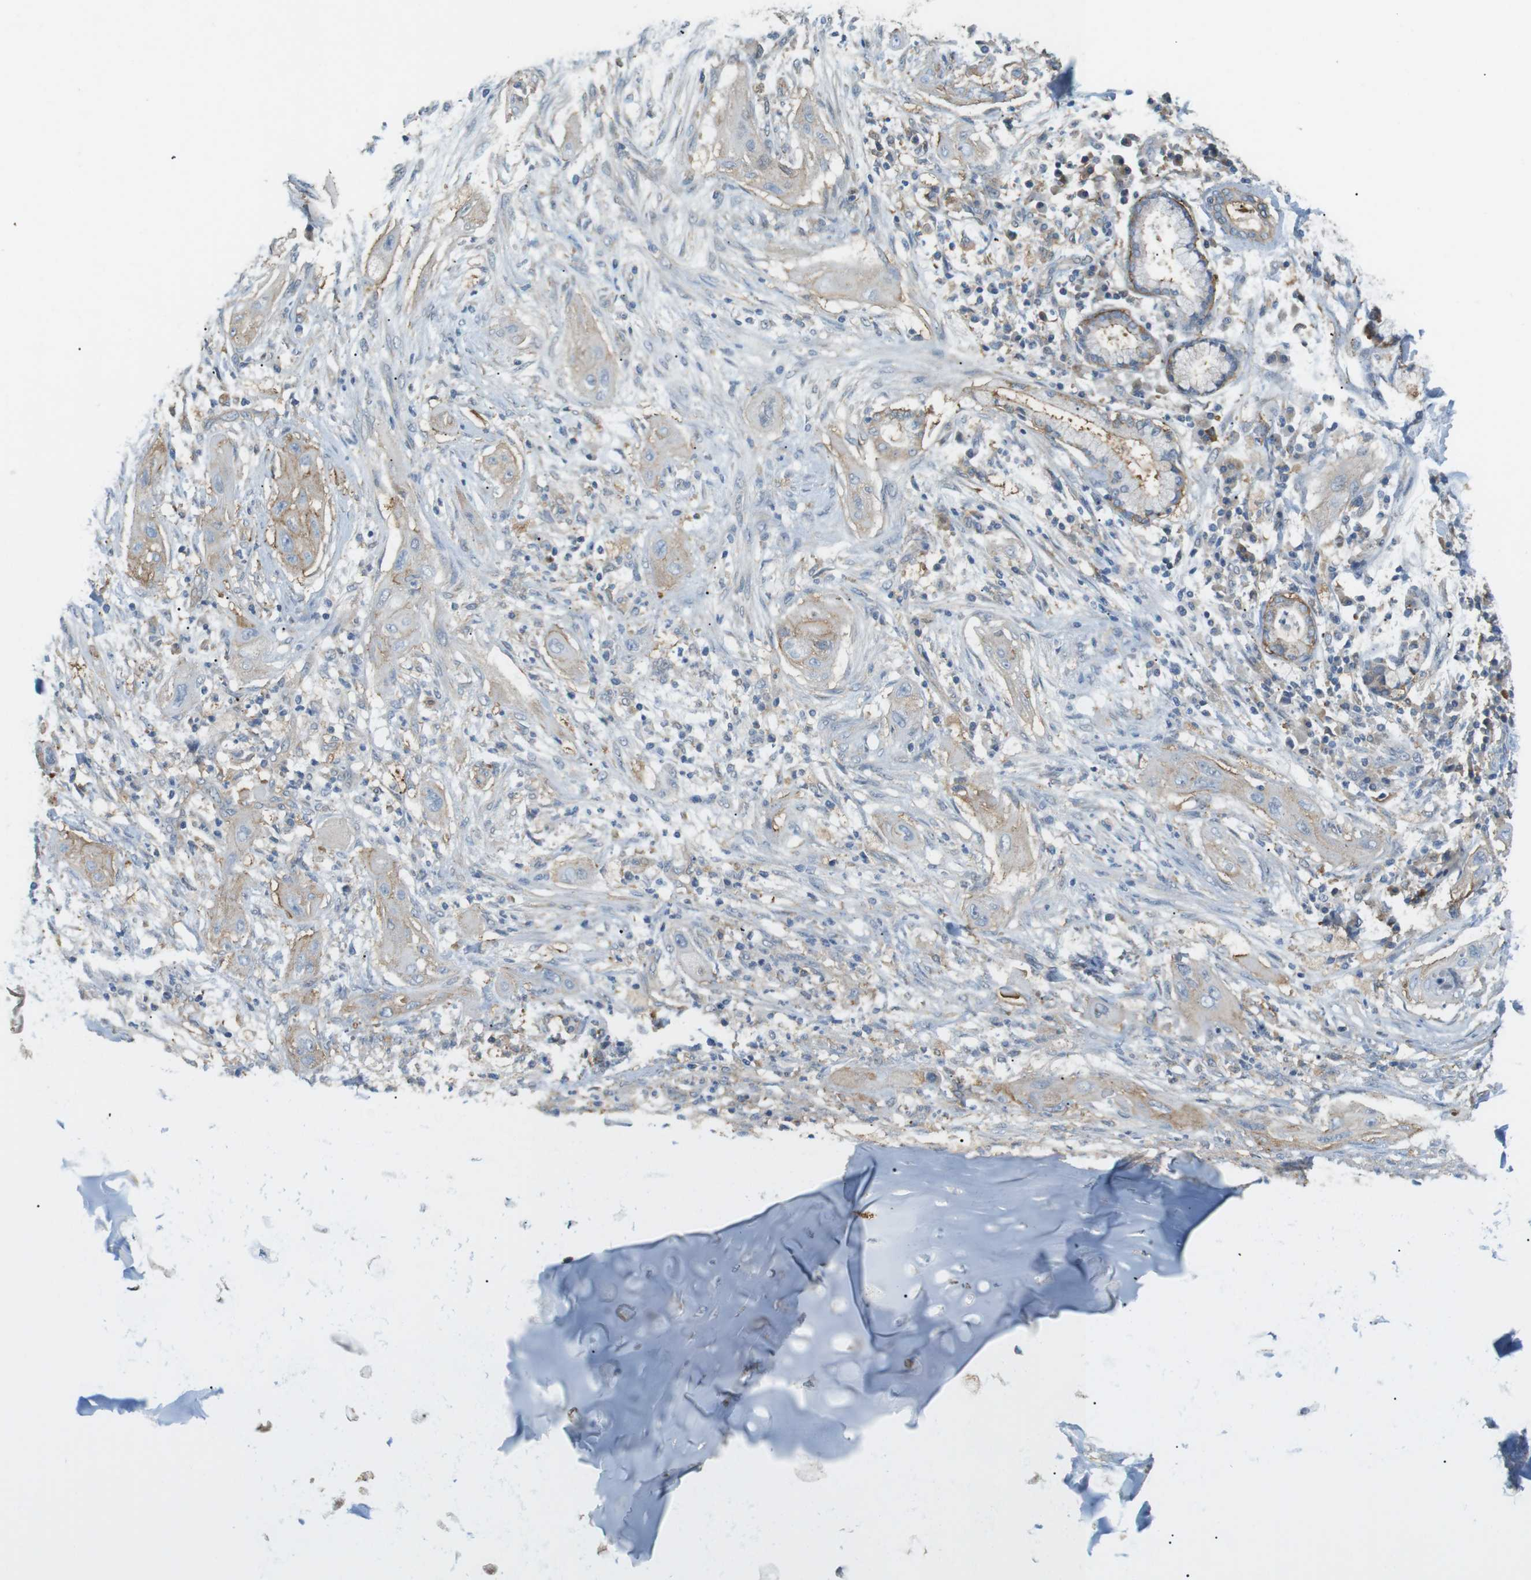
{"staining": {"intensity": "weak", "quantity": "25%-75%", "location": "cytoplasmic/membranous"}, "tissue": "lung cancer", "cell_type": "Tumor cells", "image_type": "cancer", "snomed": [{"axis": "morphology", "description": "Squamous cell carcinoma, NOS"}, {"axis": "topography", "description": "Lung"}], "caption": "Human lung squamous cell carcinoma stained with a brown dye reveals weak cytoplasmic/membranous positive expression in about 25%-75% of tumor cells.", "gene": "PEPD", "patient": {"sex": "female", "age": 47}}